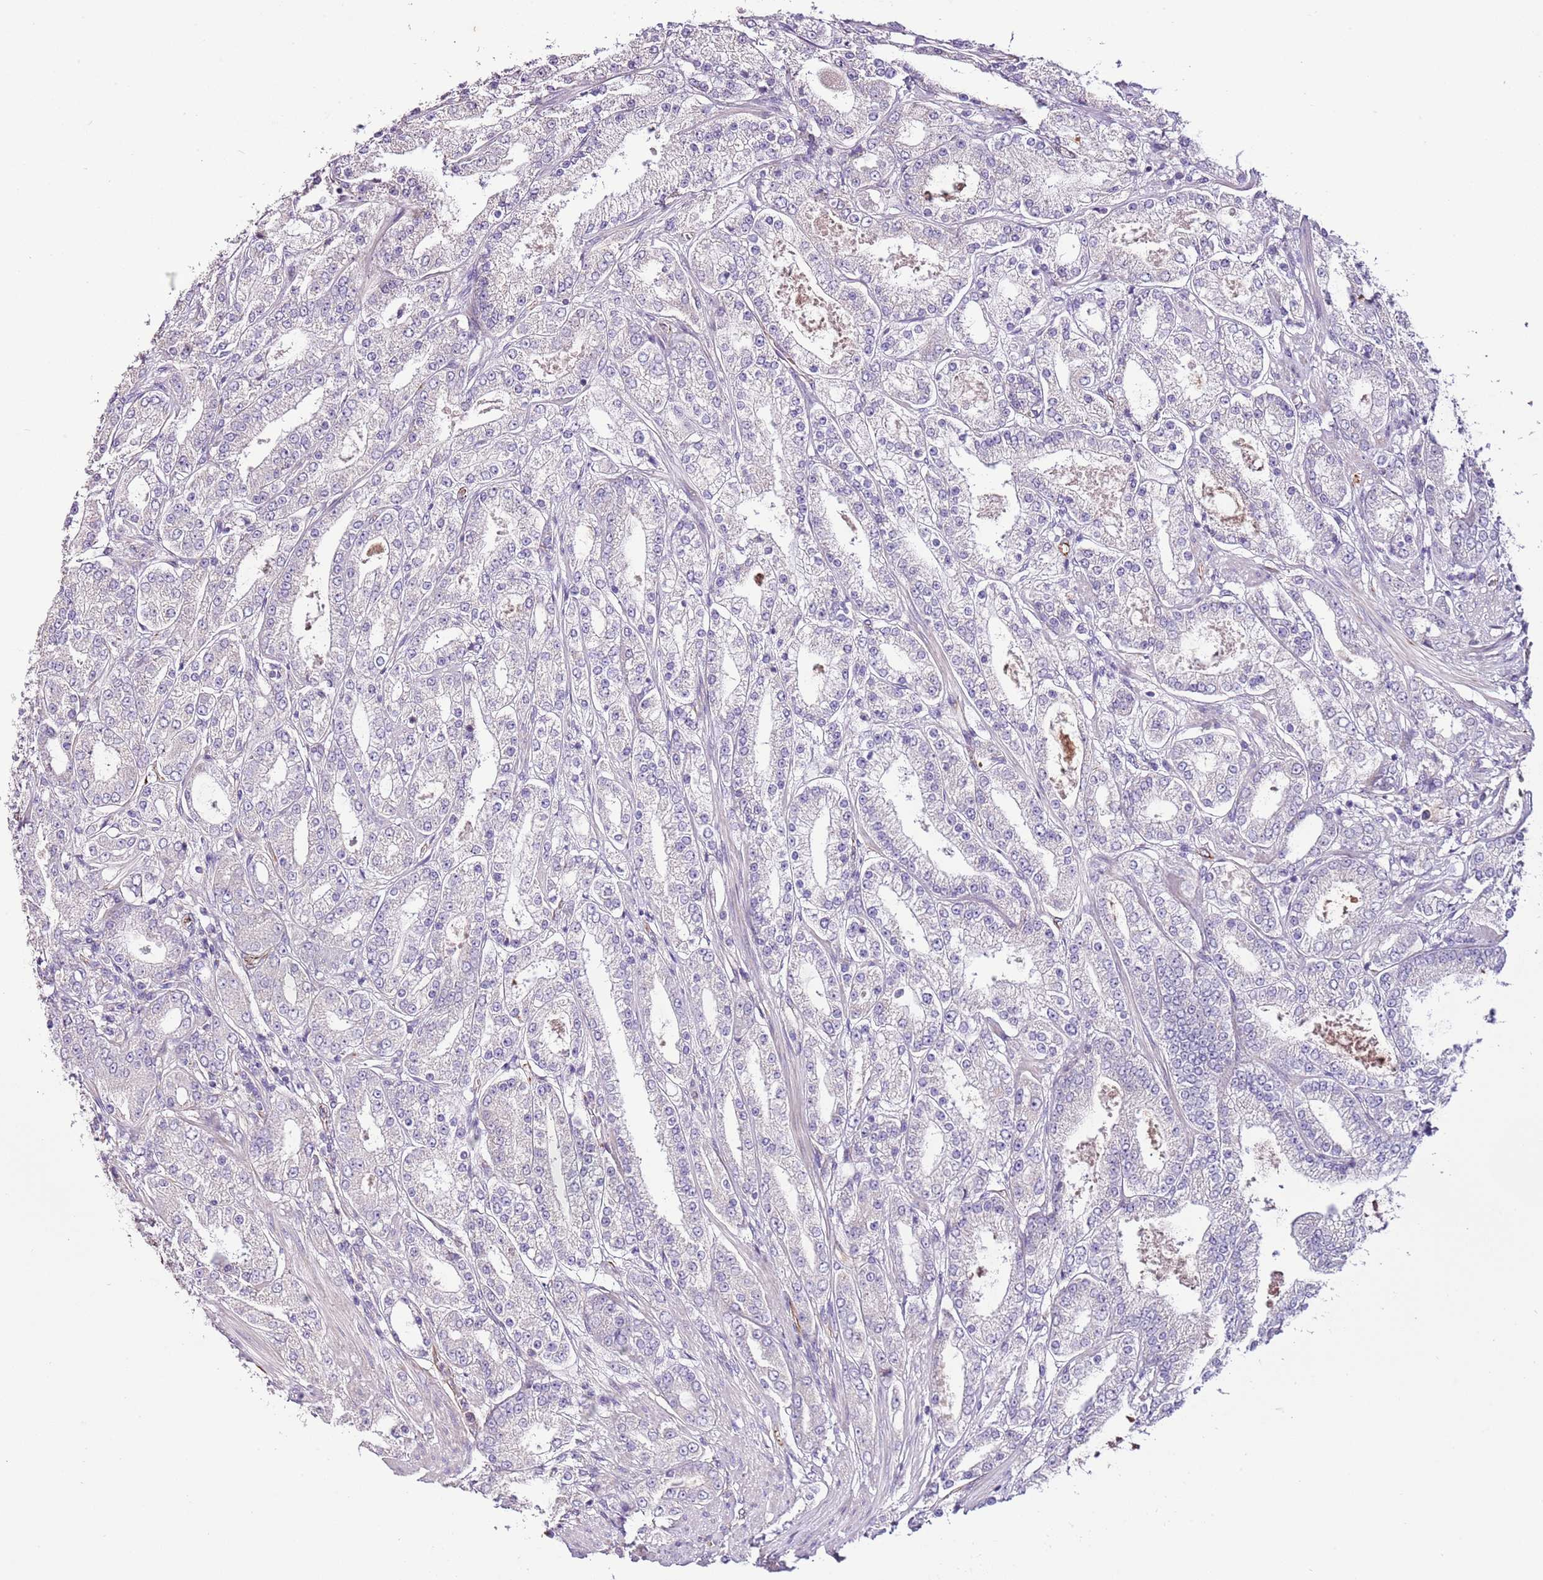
{"staining": {"intensity": "negative", "quantity": "none", "location": "none"}, "tissue": "prostate cancer", "cell_type": "Tumor cells", "image_type": "cancer", "snomed": [{"axis": "morphology", "description": "Adenocarcinoma, High grade"}, {"axis": "topography", "description": "Prostate"}], "caption": "This is a histopathology image of immunohistochemistry staining of prostate cancer, which shows no expression in tumor cells. (Stains: DAB (3,3'-diaminobenzidine) immunohistochemistry (IHC) with hematoxylin counter stain, Microscopy: brightfield microscopy at high magnification).", "gene": "ZNF786", "patient": {"sex": "male", "age": 68}}